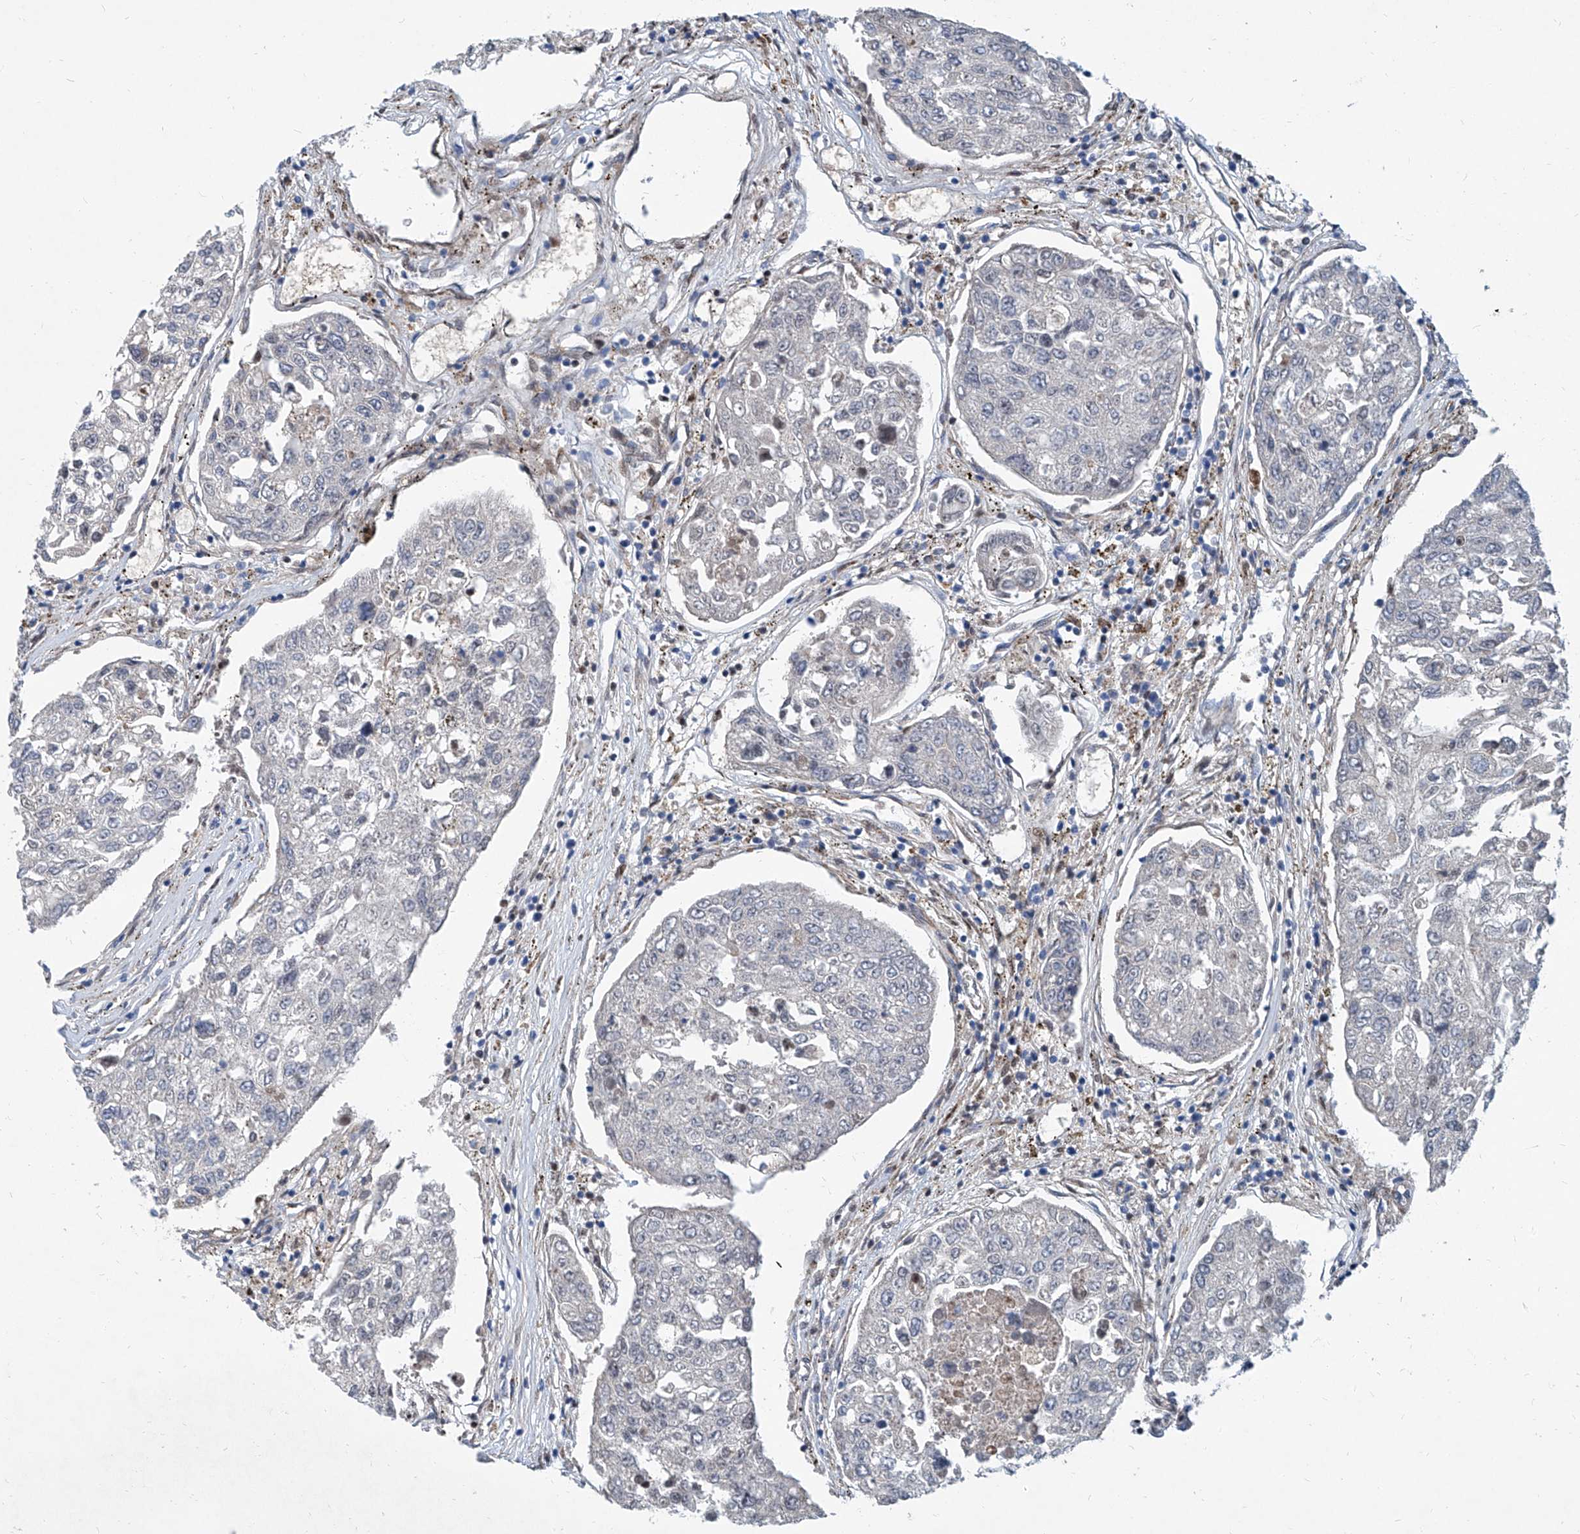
{"staining": {"intensity": "negative", "quantity": "none", "location": "none"}, "tissue": "urothelial cancer", "cell_type": "Tumor cells", "image_type": "cancer", "snomed": [{"axis": "morphology", "description": "Urothelial carcinoma, High grade"}, {"axis": "topography", "description": "Lymph node"}, {"axis": "topography", "description": "Urinary bladder"}], "caption": "Tumor cells are negative for protein expression in human urothelial carcinoma (high-grade). (DAB immunohistochemistry (IHC), high magnification).", "gene": "FPR2", "patient": {"sex": "male", "age": 51}}